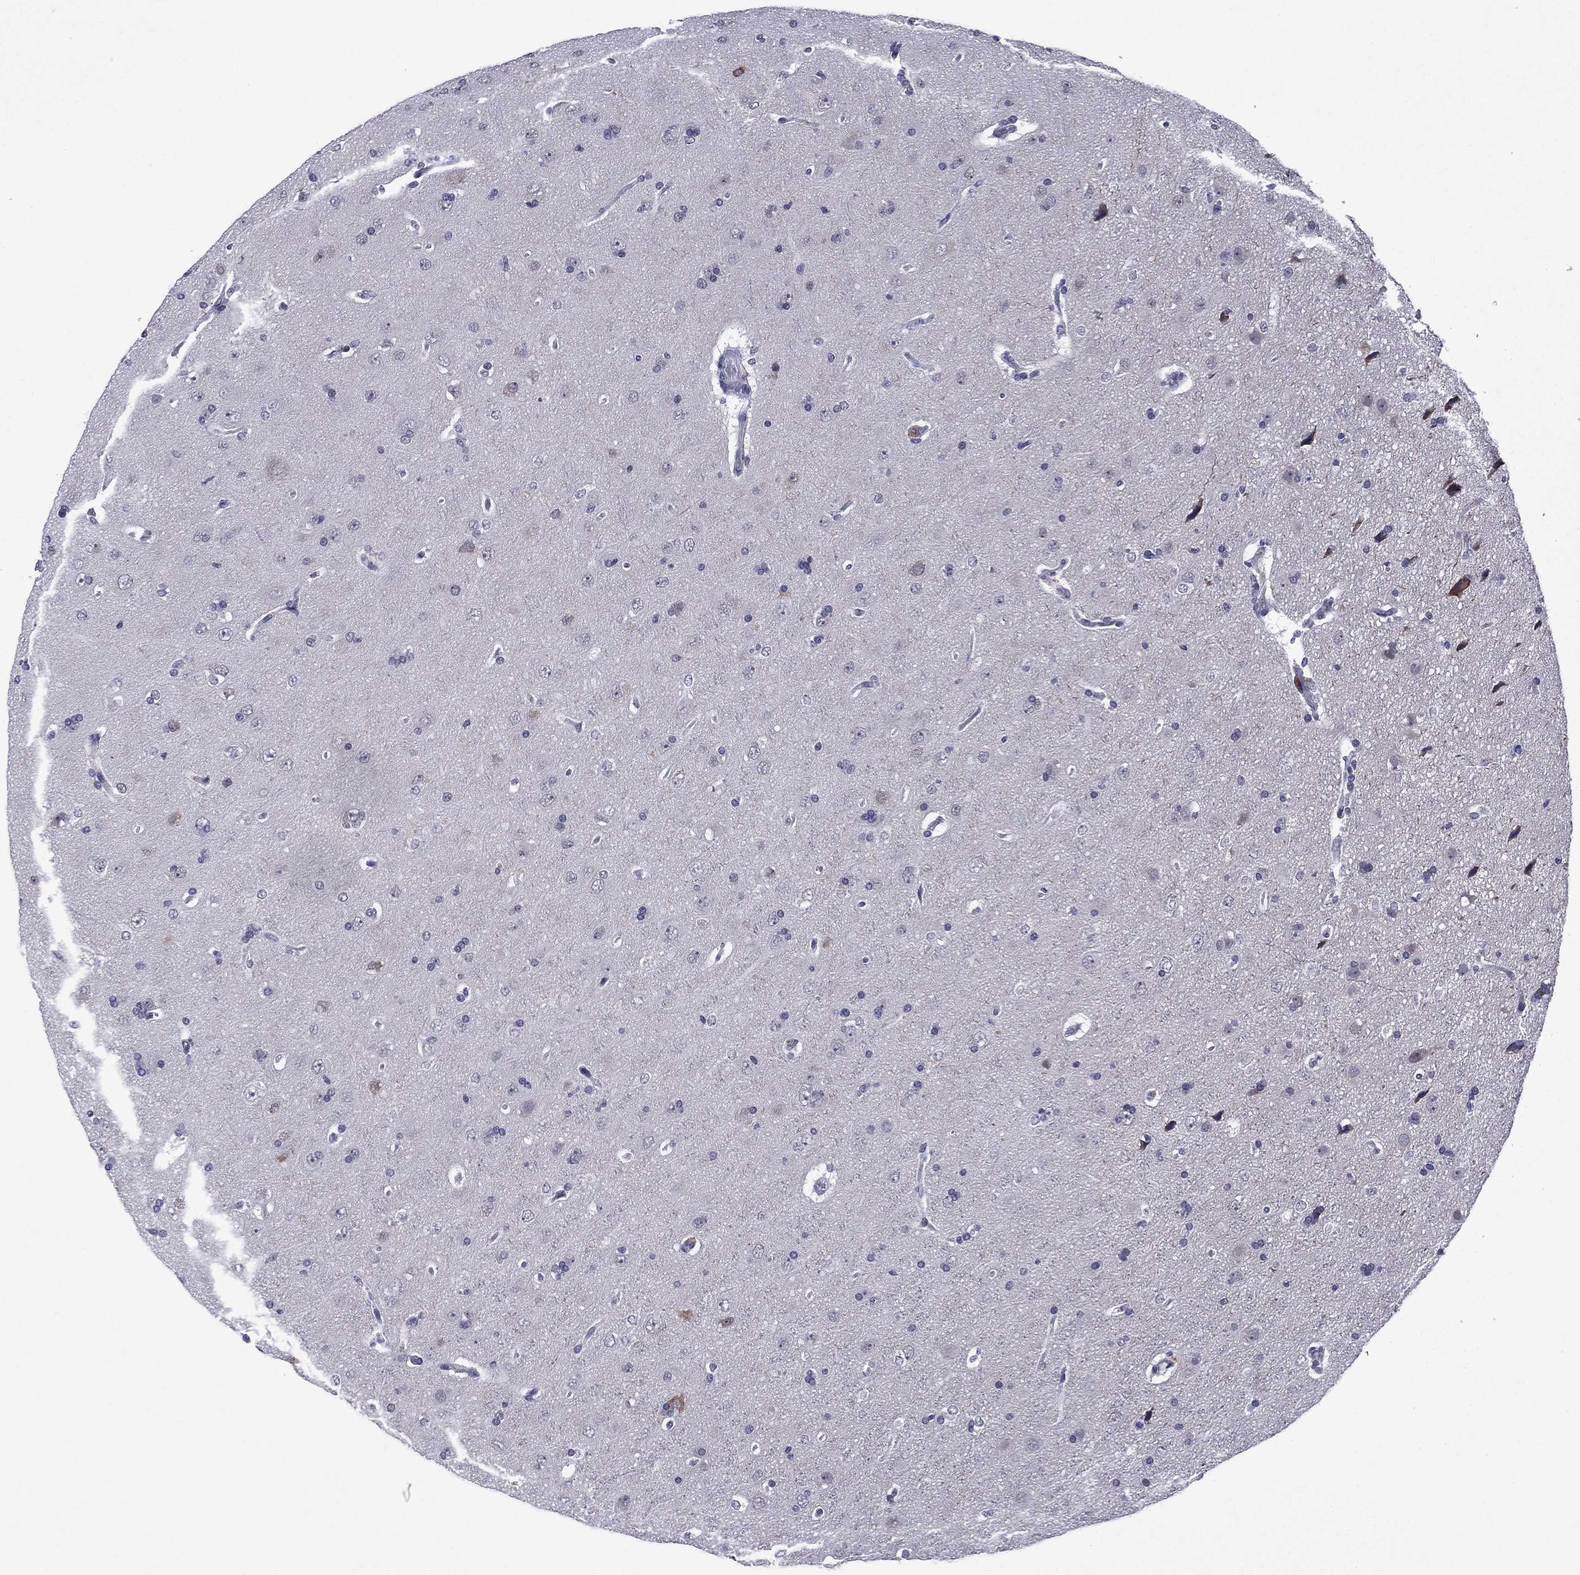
{"staining": {"intensity": "negative", "quantity": "none", "location": "none"}, "tissue": "glioma", "cell_type": "Tumor cells", "image_type": "cancer", "snomed": [{"axis": "morphology", "description": "Glioma, malignant, NOS"}, {"axis": "topography", "description": "Cerebral cortex"}], "caption": "A photomicrograph of human glioma is negative for staining in tumor cells.", "gene": "ECM1", "patient": {"sex": "male", "age": 58}}